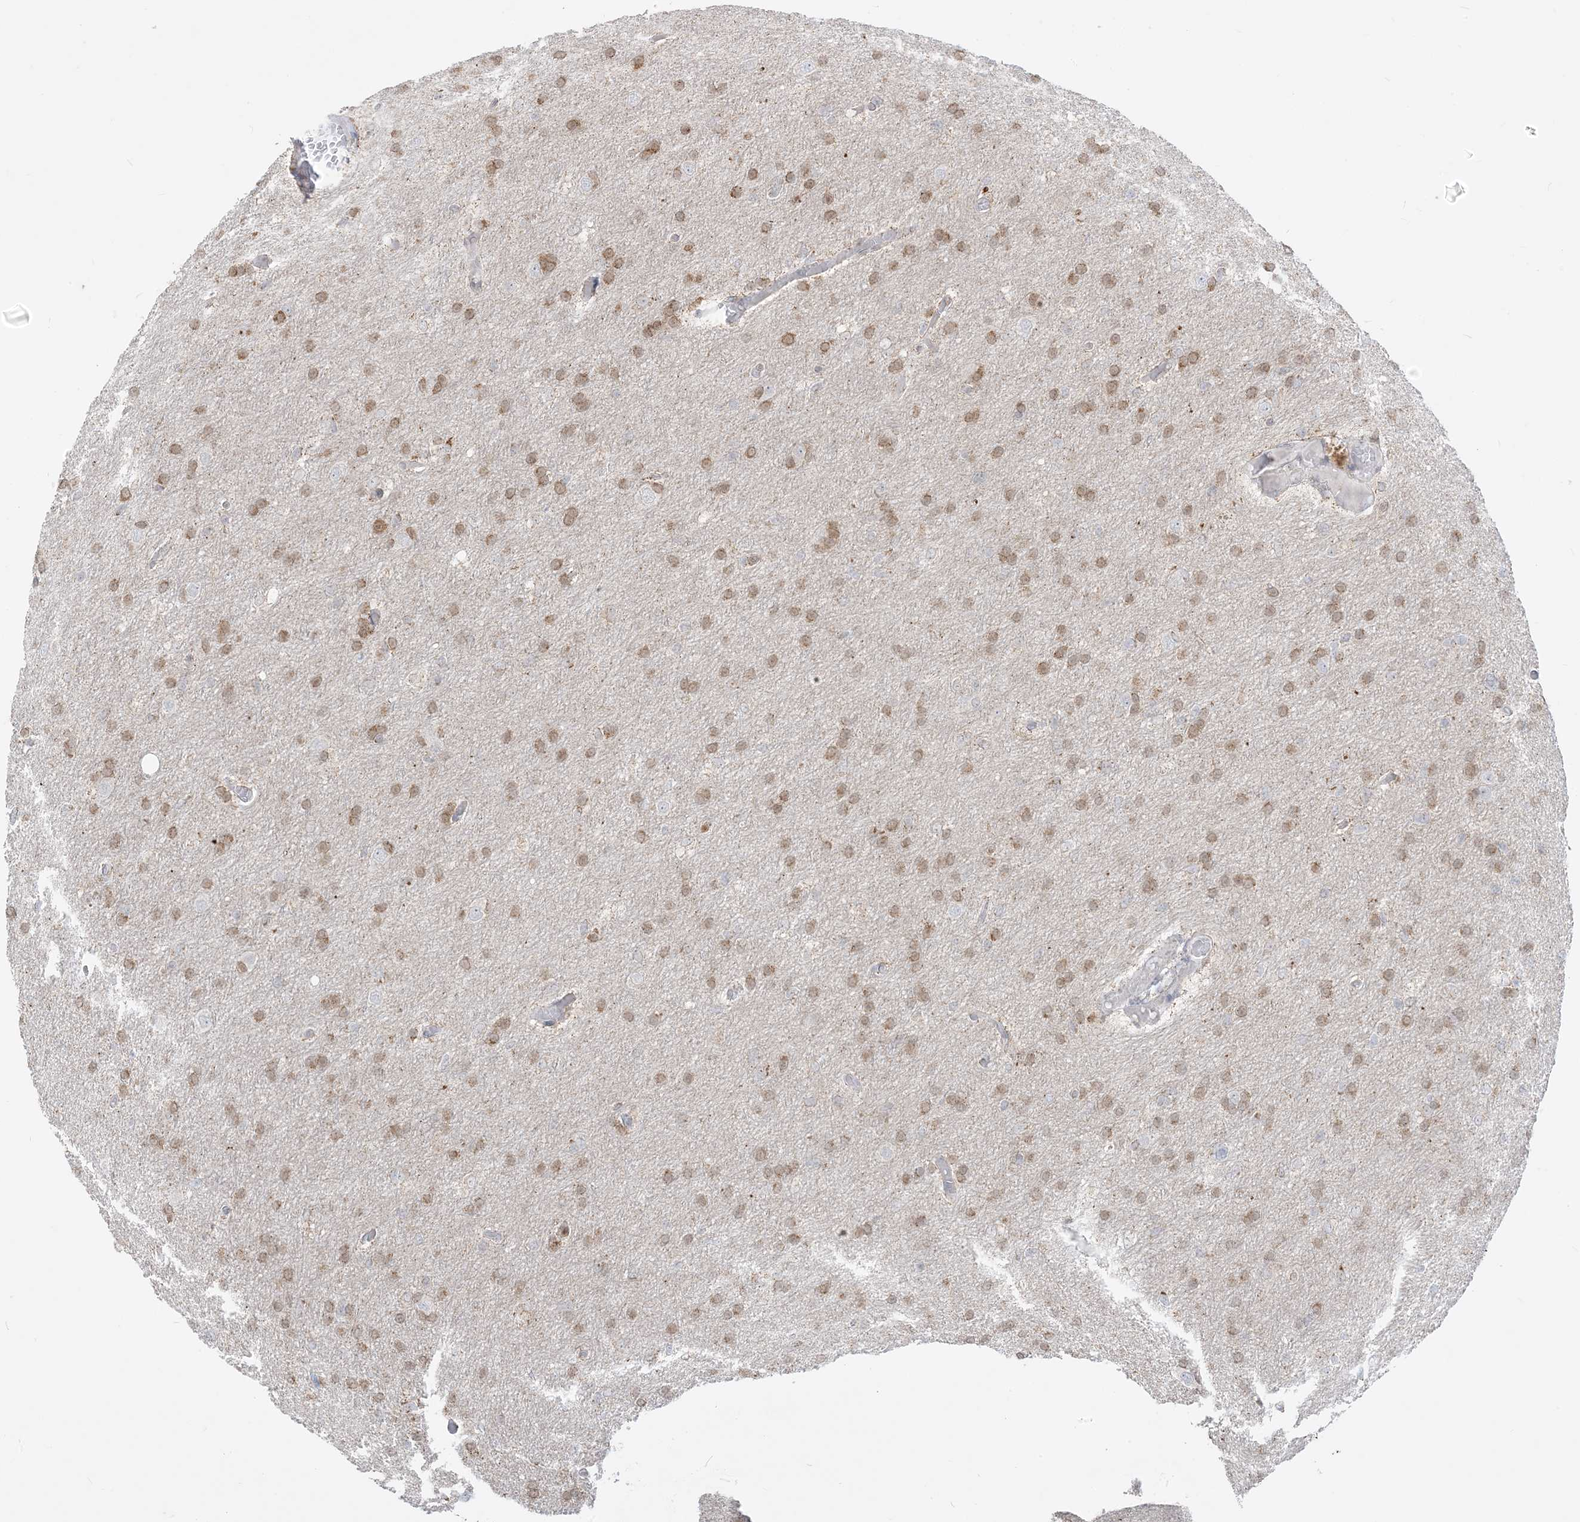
{"staining": {"intensity": "moderate", "quantity": ">75%", "location": "cytoplasmic/membranous"}, "tissue": "glioma", "cell_type": "Tumor cells", "image_type": "cancer", "snomed": [{"axis": "morphology", "description": "Glioma, malignant, High grade"}, {"axis": "topography", "description": "Cerebral cortex"}], "caption": "Glioma was stained to show a protein in brown. There is medium levels of moderate cytoplasmic/membranous positivity in about >75% of tumor cells.", "gene": "KANSL3", "patient": {"sex": "female", "age": 36}}